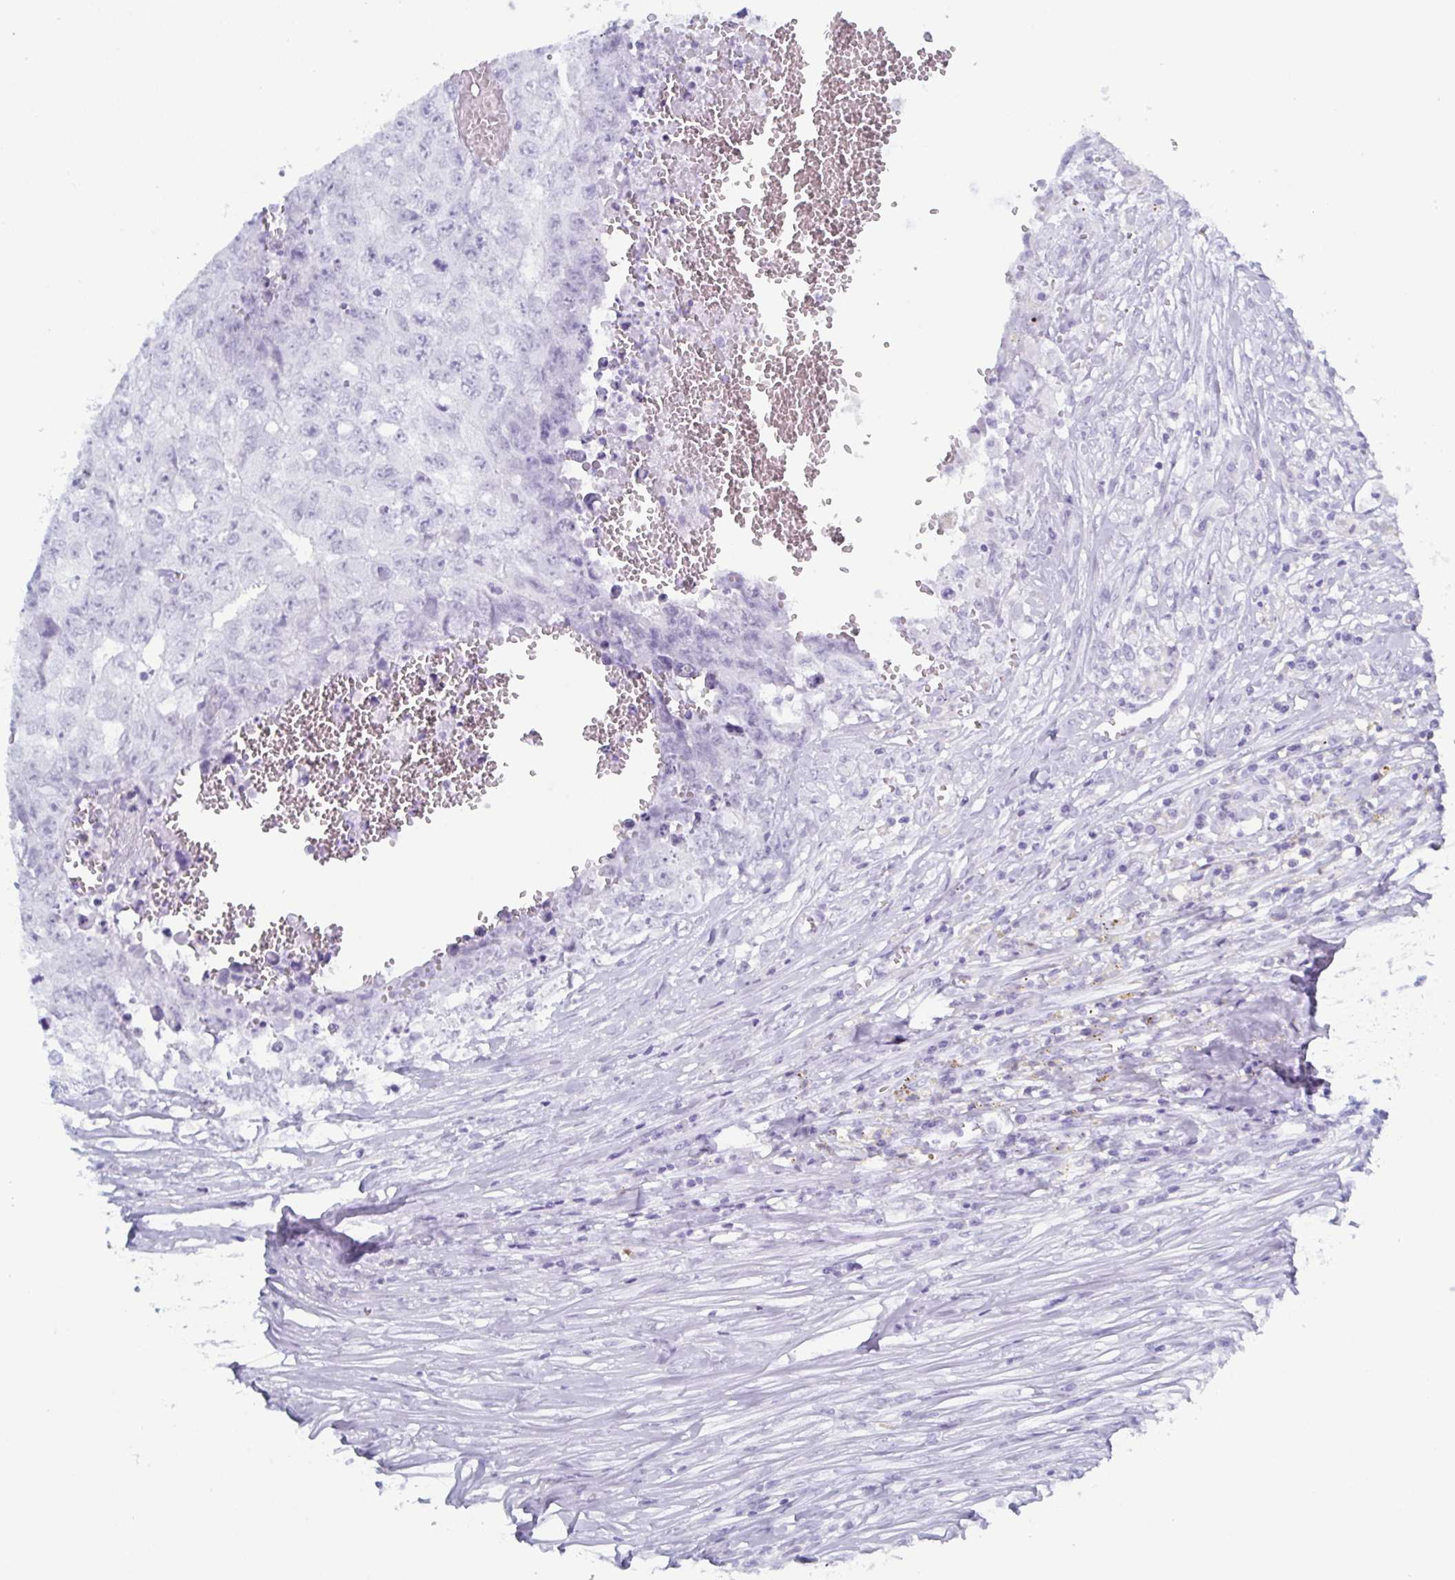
{"staining": {"intensity": "negative", "quantity": "none", "location": "none"}, "tissue": "testis cancer", "cell_type": "Tumor cells", "image_type": "cancer", "snomed": [{"axis": "morphology", "description": "Carcinoma, Embryonal, NOS"}, {"axis": "morphology", "description": "Teratoma, malignant, NOS"}, {"axis": "topography", "description": "Testis"}], "caption": "Tumor cells are negative for protein expression in human testis embryonal carcinoma.", "gene": "ZFP64", "patient": {"sex": "male", "age": 24}}